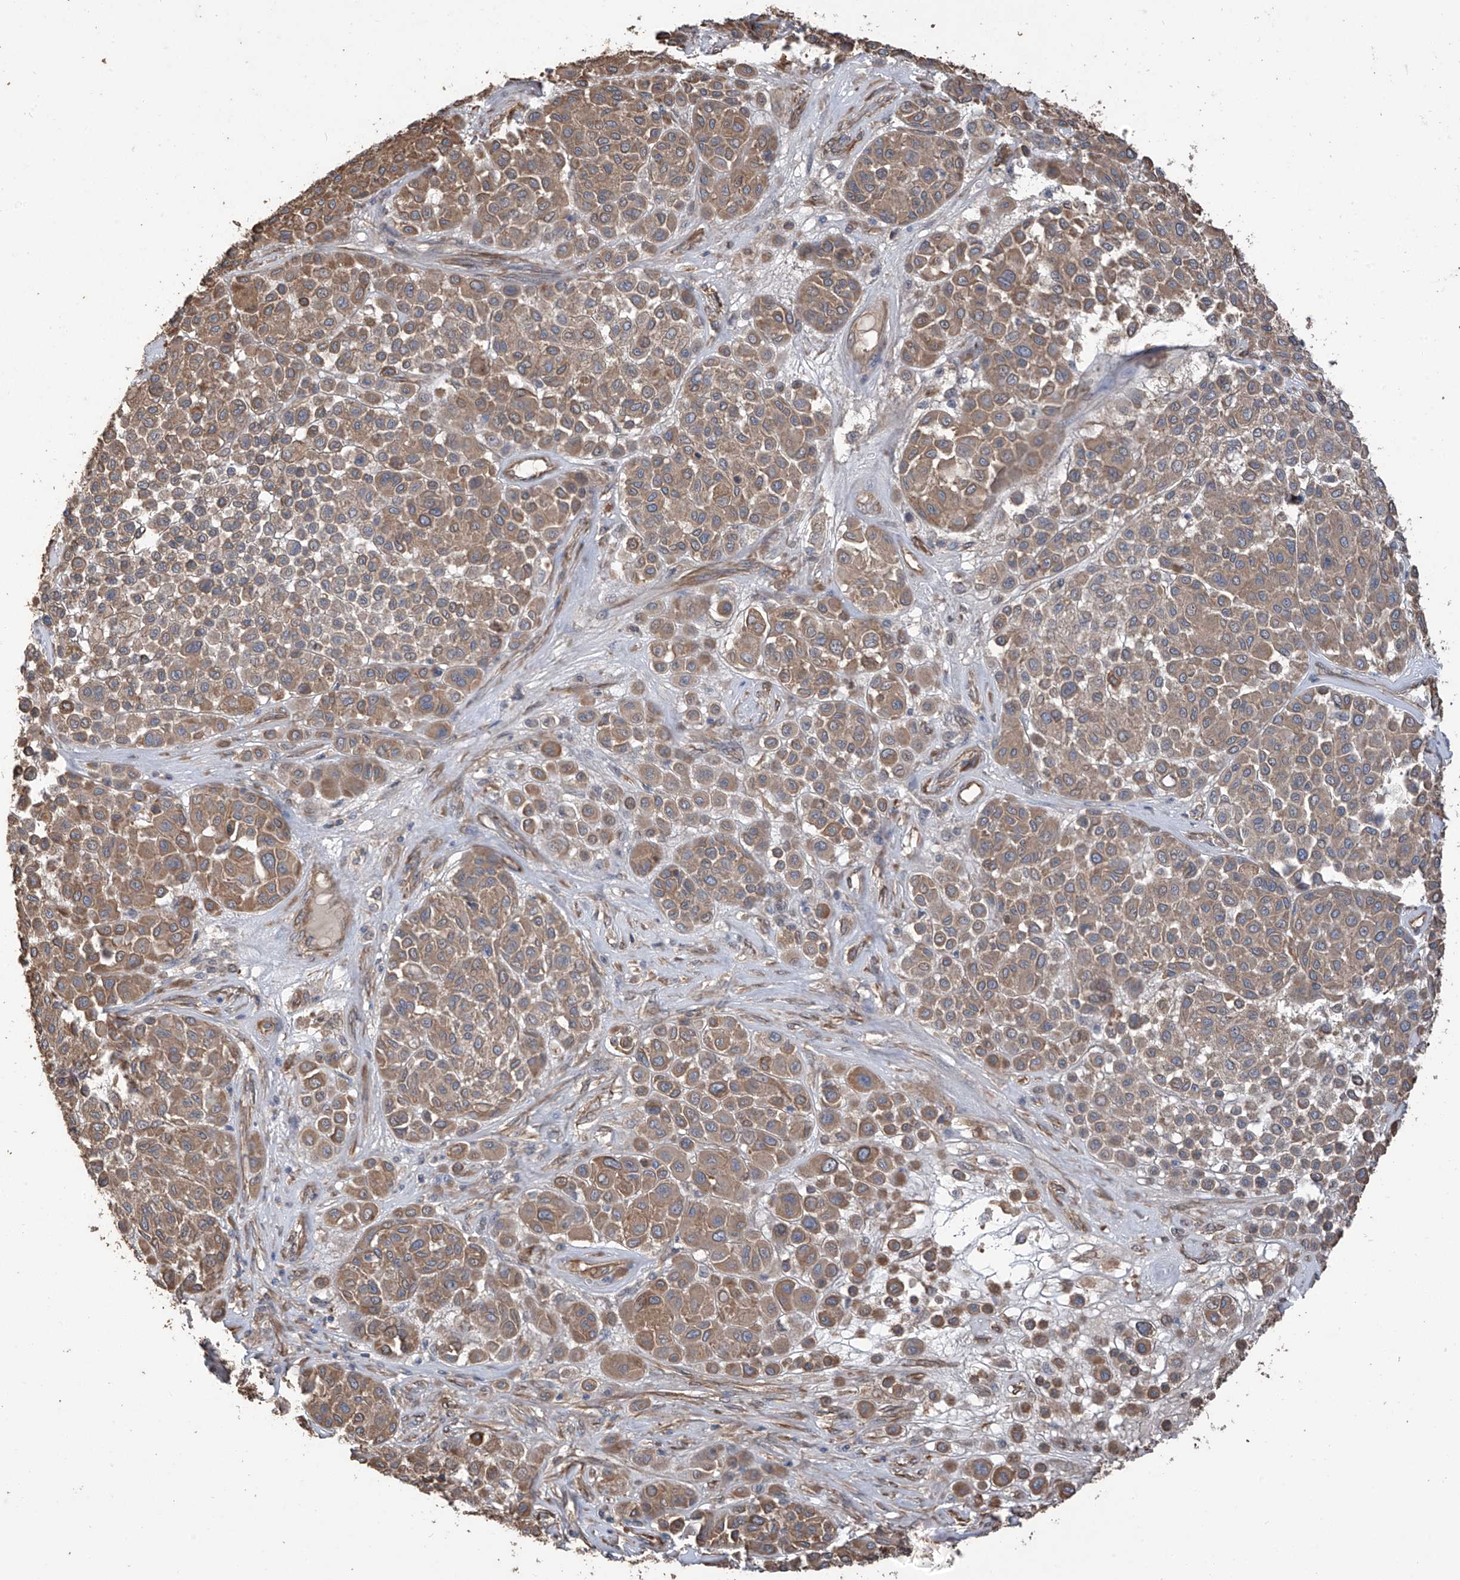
{"staining": {"intensity": "moderate", "quantity": ">75%", "location": "cytoplasmic/membranous"}, "tissue": "melanoma", "cell_type": "Tumor cells", "image_type": "cancer", "snomed": [{"axis": "morphology", "description": "Malignant melanoma, Metastatic site"}, {"axis": "topography", "description": "Soft tissue"}], "caption": "Immunohistochemical staining of melanoma demonstrates moderate cytoplasmic/membranous protein expression in approximately >75% of tumor cells.", "gene": "AGBL5", "patient": {"sex": "male", "age": 41}}